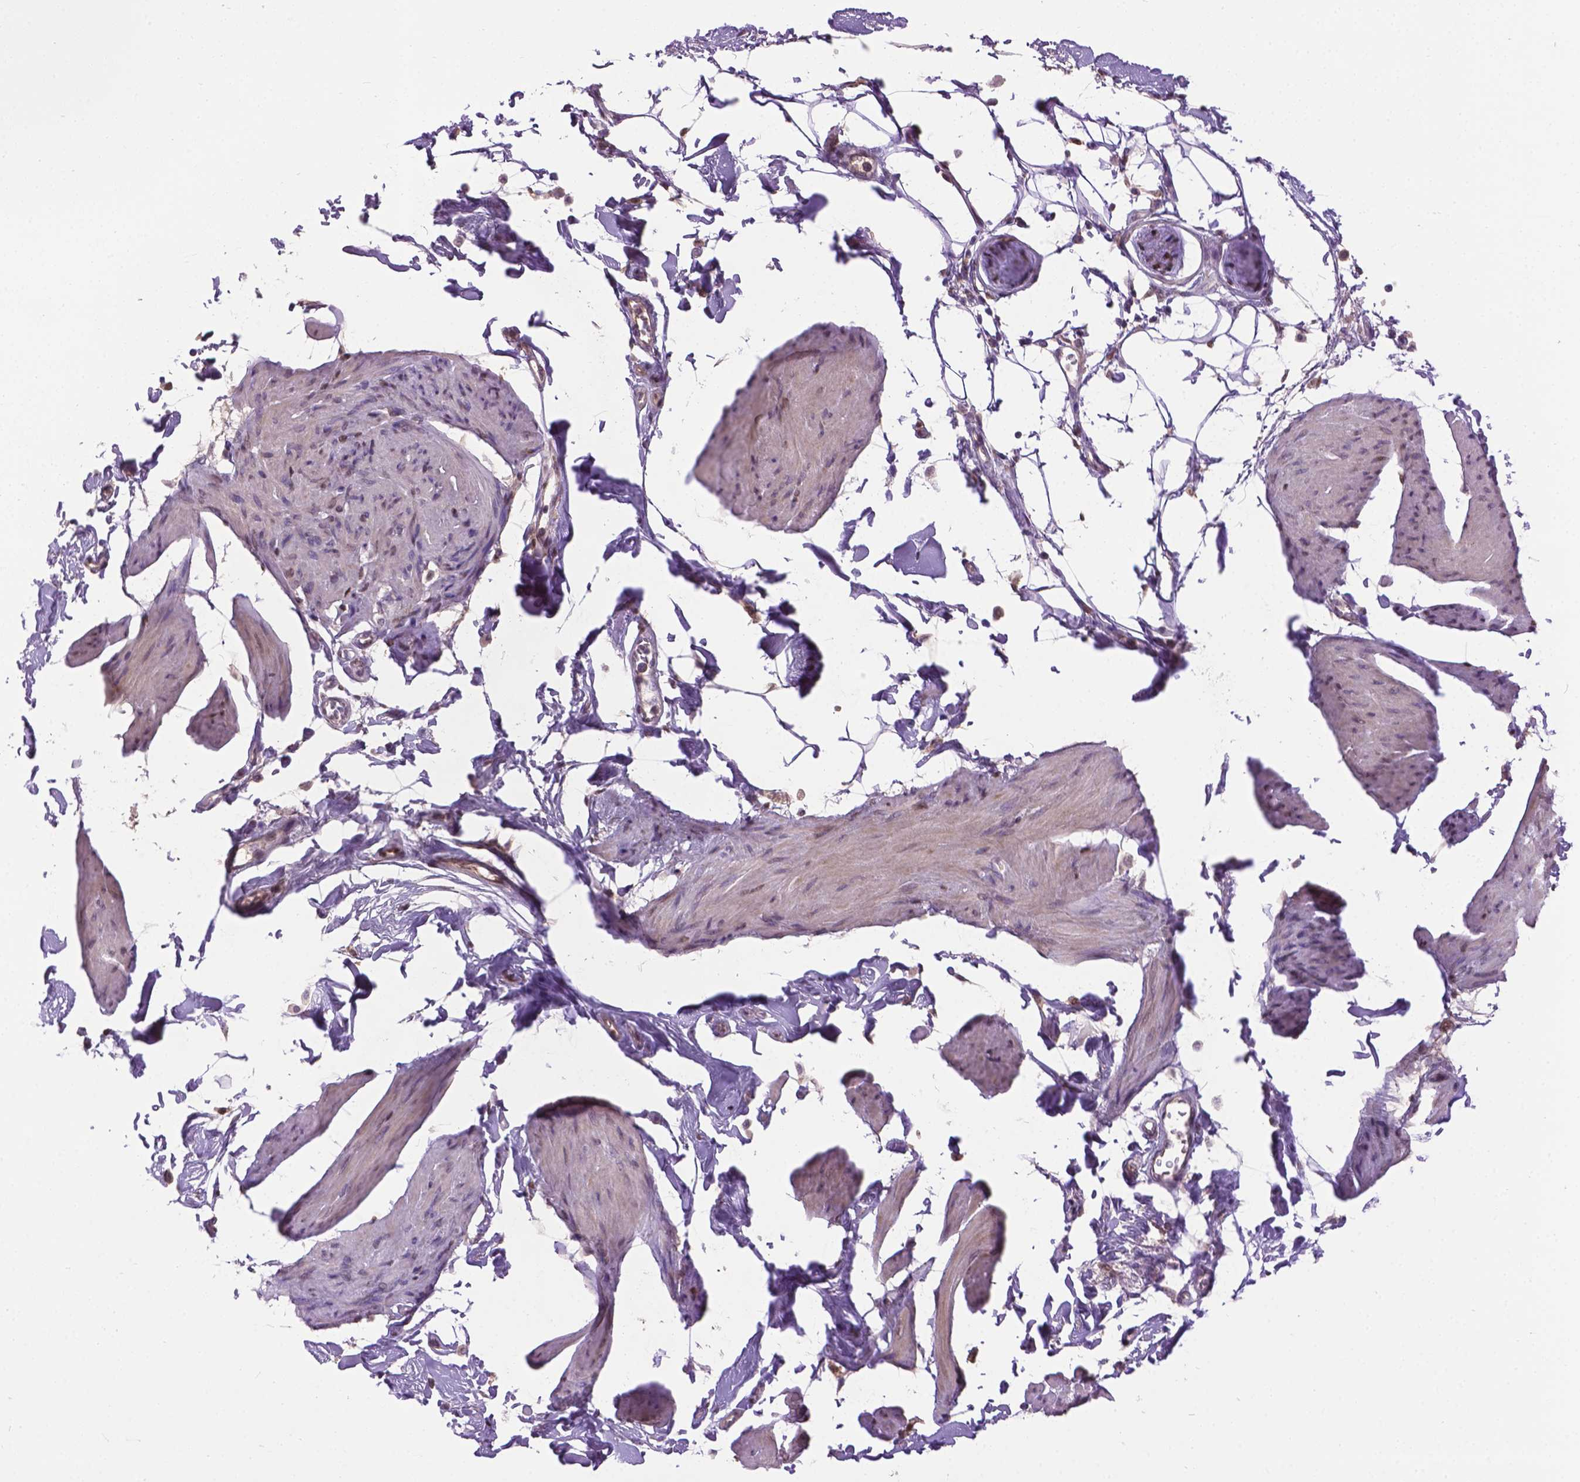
{"staining": {"intensity": "negative", "quantity": "none", "location": "none"}, "tissue": "smooth muscle", "cell_type": "Smooth muscle cells", "image_type": "normal", "snomed": [{"axis": "morphology", "description": "Normal tissue, NOS"}, {"axis": "topography", "description": "Adipose tissue"}, {"axis": "topography", "description": "Smooth muscle"}, {"axis": "topography", "description": "Peripheral nerve tissue"}], "caption": "The micrograph exhibits no significant staining in smooth muscle cells of smooth muscle. The staining was performed using DAB (3,3'-diaminobenzidine) to visualize the protein expression in brown, while the nuclei were stained in blue with hematoxylin (Magnification: 20x).", "gene": "ENSG00000289700", "patient": {"sex": "male", "age": 83}}